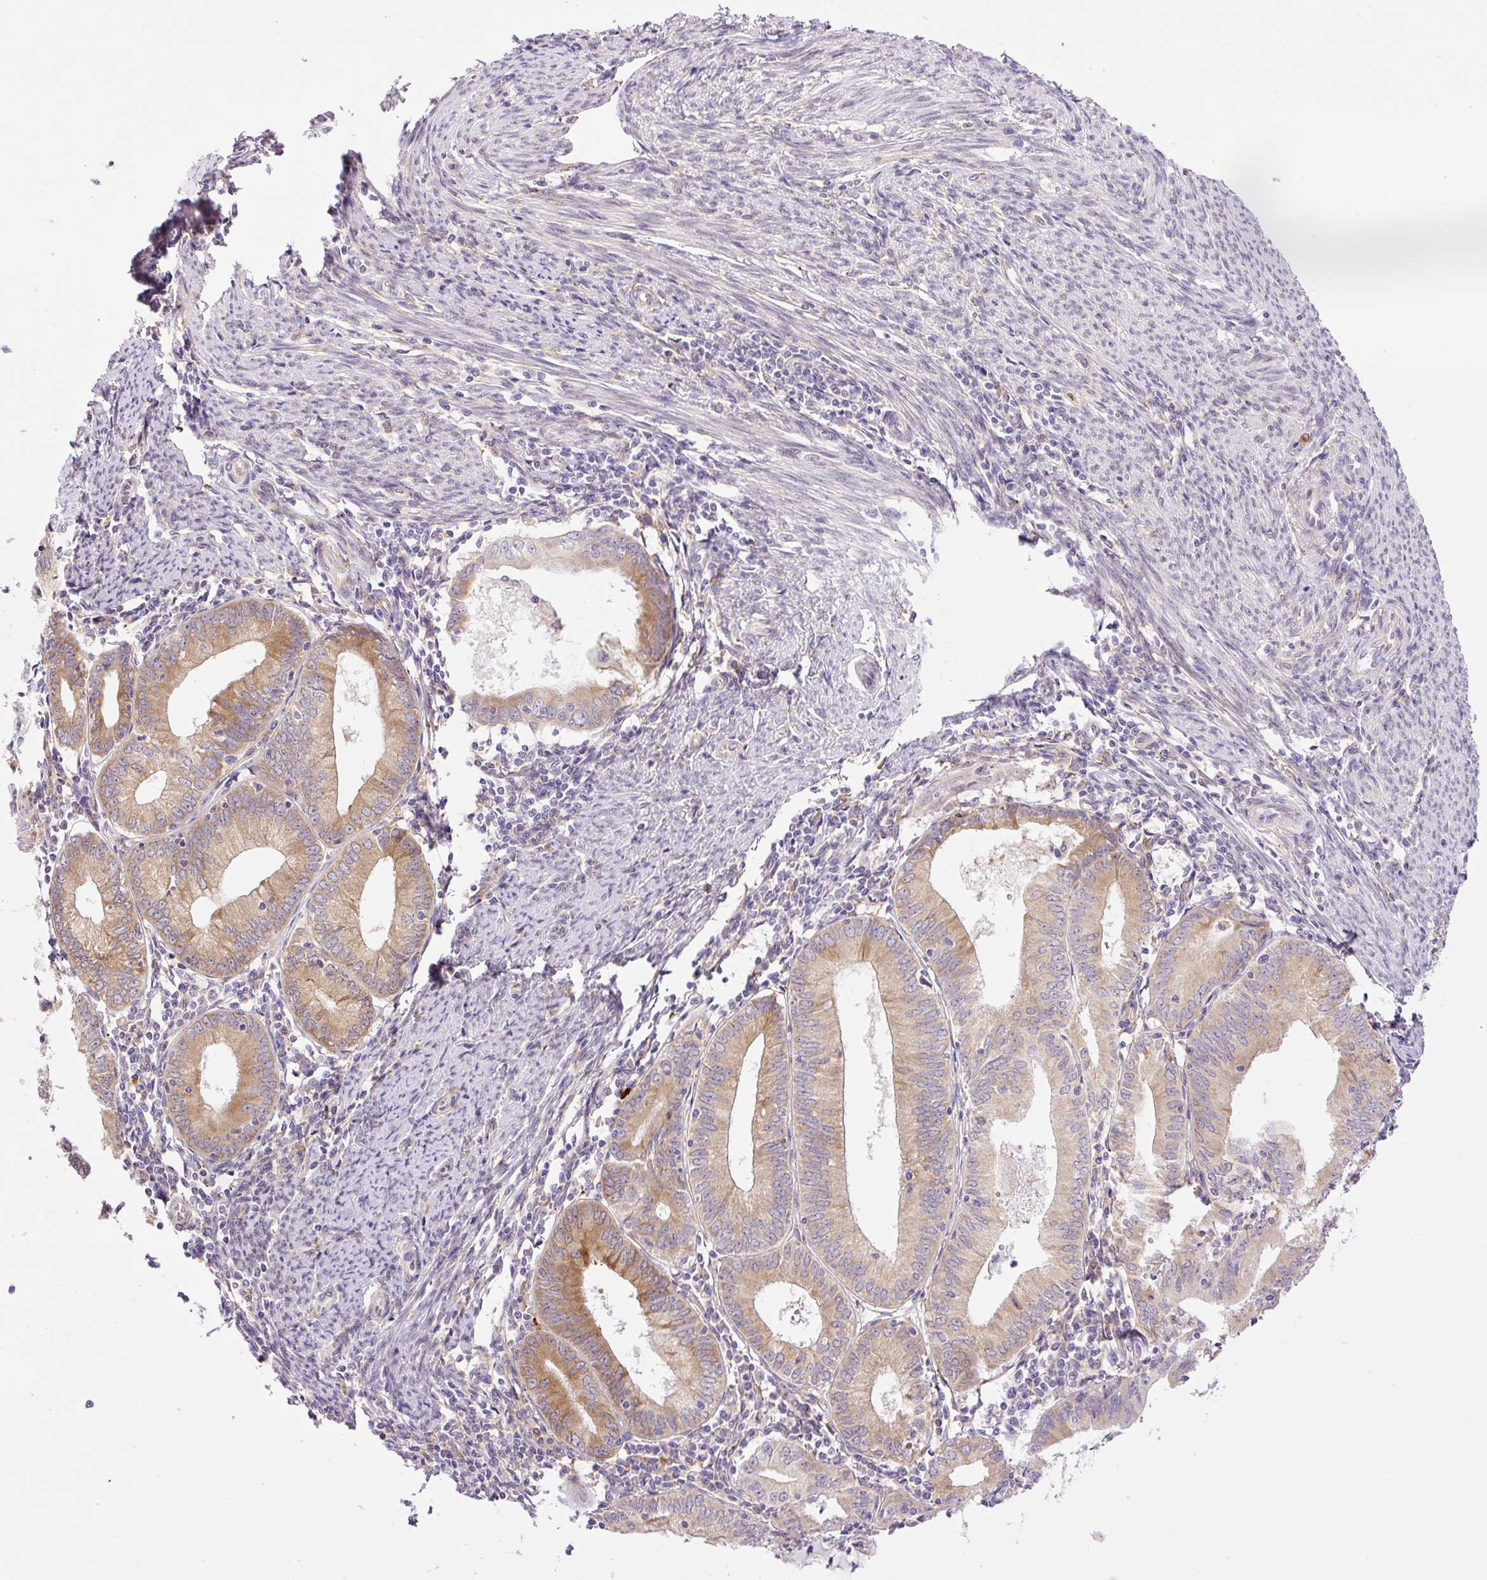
{"staining": {"intensity": "moderate", "quantity": ">75%", "location": "cytoplasmic/membranous"}, "tissue": "endometrial cancer", "cell_type": "Tumor cells", "image_type": "cancer", "snomed": [{"axis": "morphology", "description": "Adenocarcinoma, NOS"}, {"axis": "topography", "description": "Endometrium"}], "caption": "Adenocarcinoma (endometrial) was stained to show a protein in brown. There is medium levels of moderate cytoplasmic/membranous expression in approximately >75% of tumor cells.", "gene": "POFUT1", "patient": {"sex": "female", "age": 60}}